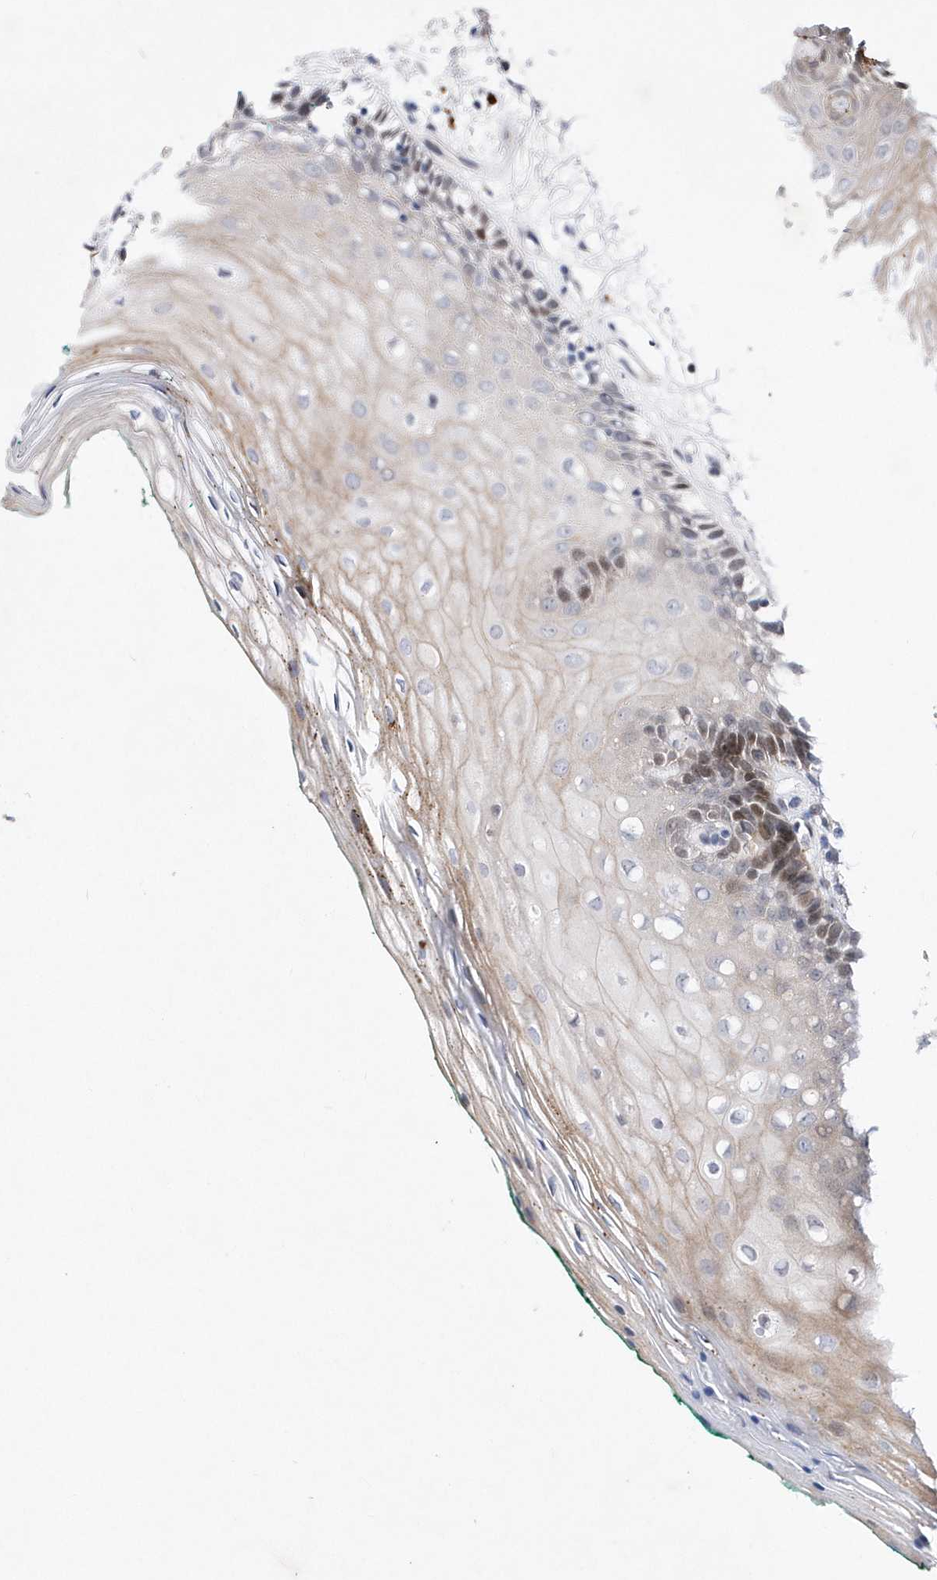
{"staining": {"intensity": "moderate", "quantity": "<25%", "location": "nuclear"}, "tissue": "oral mucosa", "cell_type": "Squamous epithelial cells", "image_type": "normal", "snomed": [{"axis": "morphology", "description": "Normal tissue, NOS"}, {"axis": "topography", "description": "Skeletal muscle"}, {"axis": "topography", "description": "Oral tissue"}, {"axis": "topography", "description": "Peripheral nerve tissue"}], "caption": "High-power microscopy captured an immunohistochemistry (IHC) histopathology image of normal oral mucosa, revealing moderate nuclear staining in approximately <25% of squamous epithelial cells.", "gene": "ZNF875", "patient": {"sex": "female", "age": 84}}